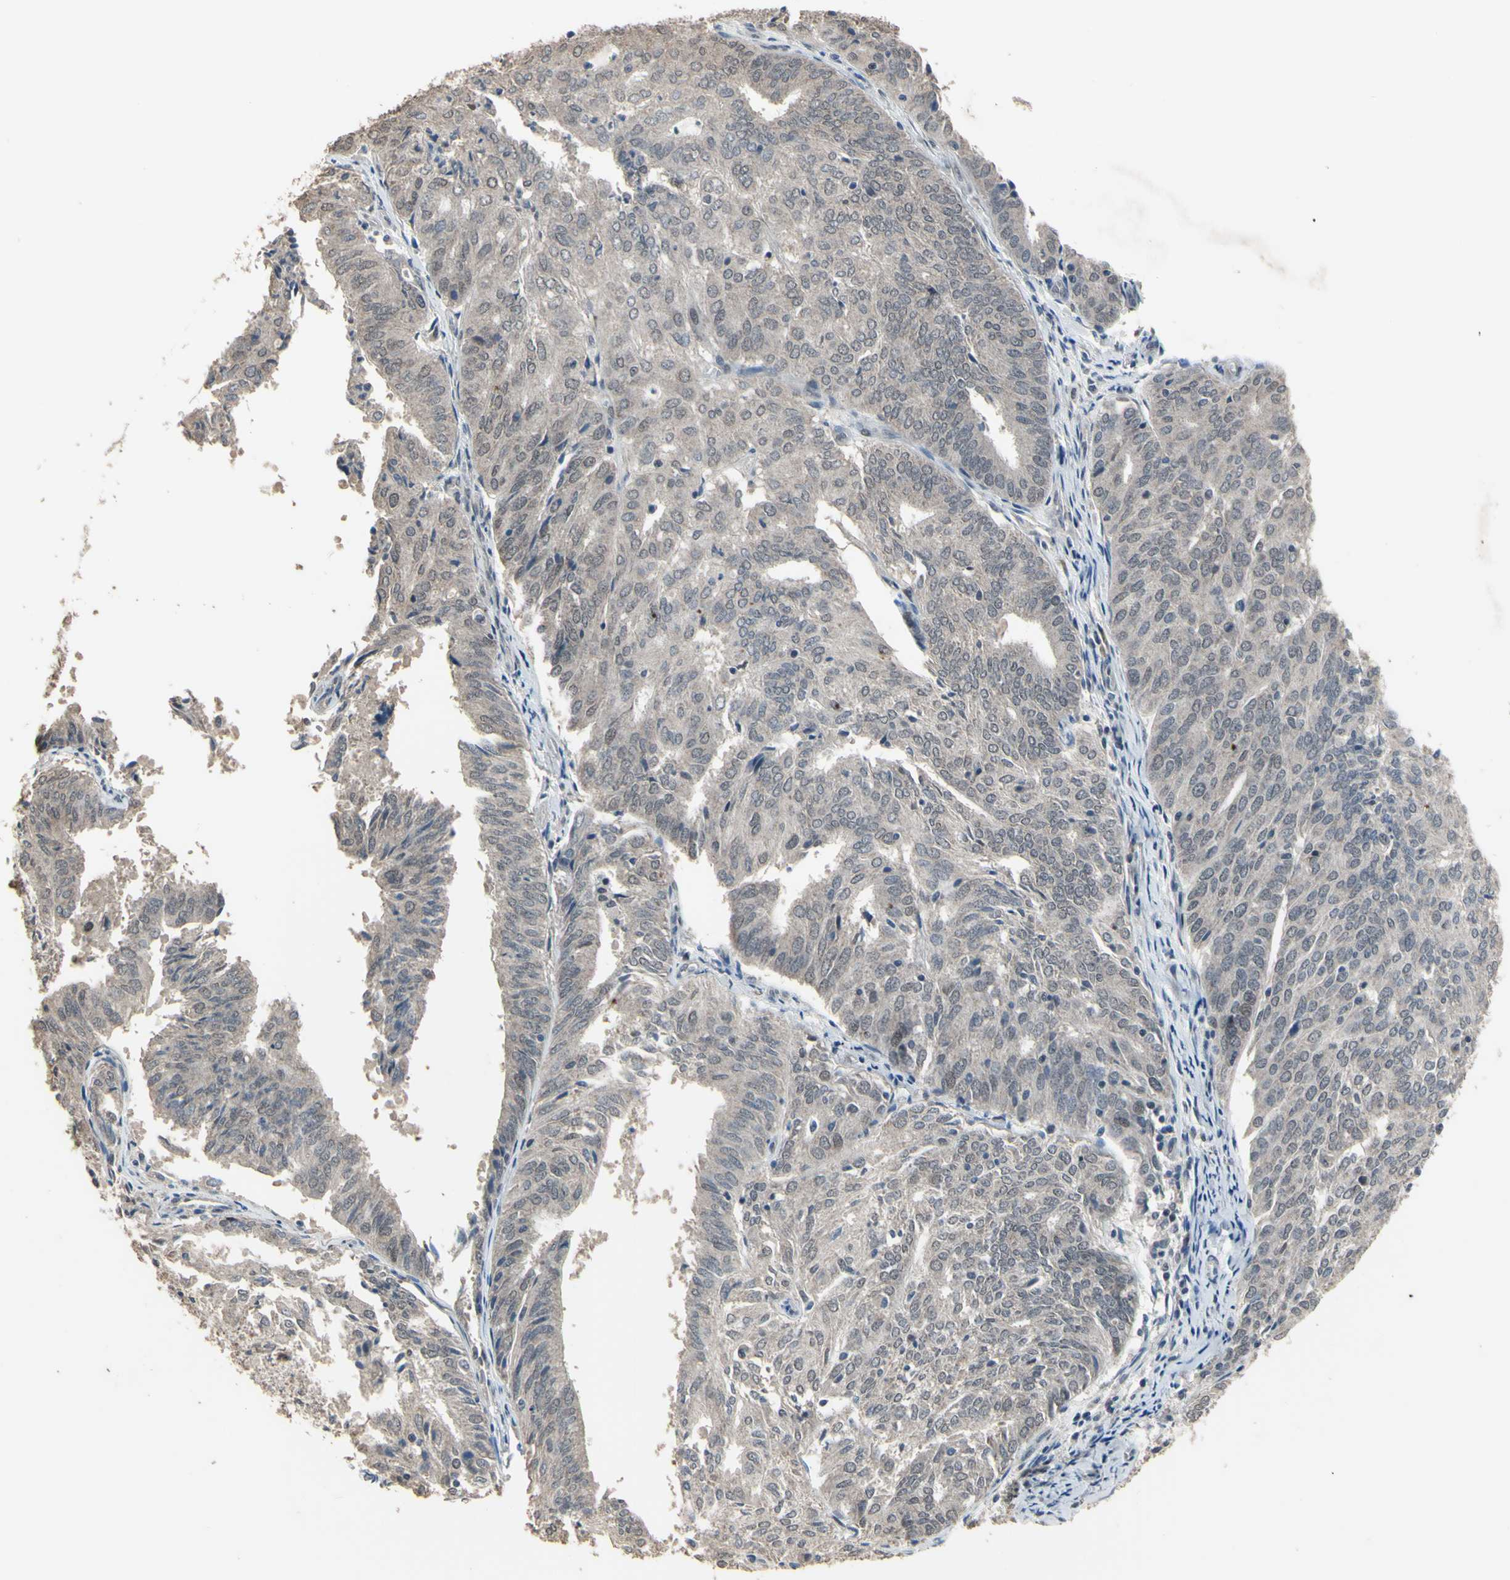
{"staining": {"intensity": "negative", "quantity": "none", "location": "none"}, "tissue": "endometrial cancer", "cell_type": "Tumor cells", "image_type": "cancer", "snomed": [{"axis": "morphology", "description": "Adenocarcinoma, NOS"}, {"axis": "topography", "description": "Uterus"}], "caption": "High magnification brightfield microscopy of endometrial cancer stained with DAB (brown) and counterstained with hematoxylin (blue): tumor cells show no significant expression.", "gene": "ZNF174", "patient": {"sex": "female", "age": 60}}